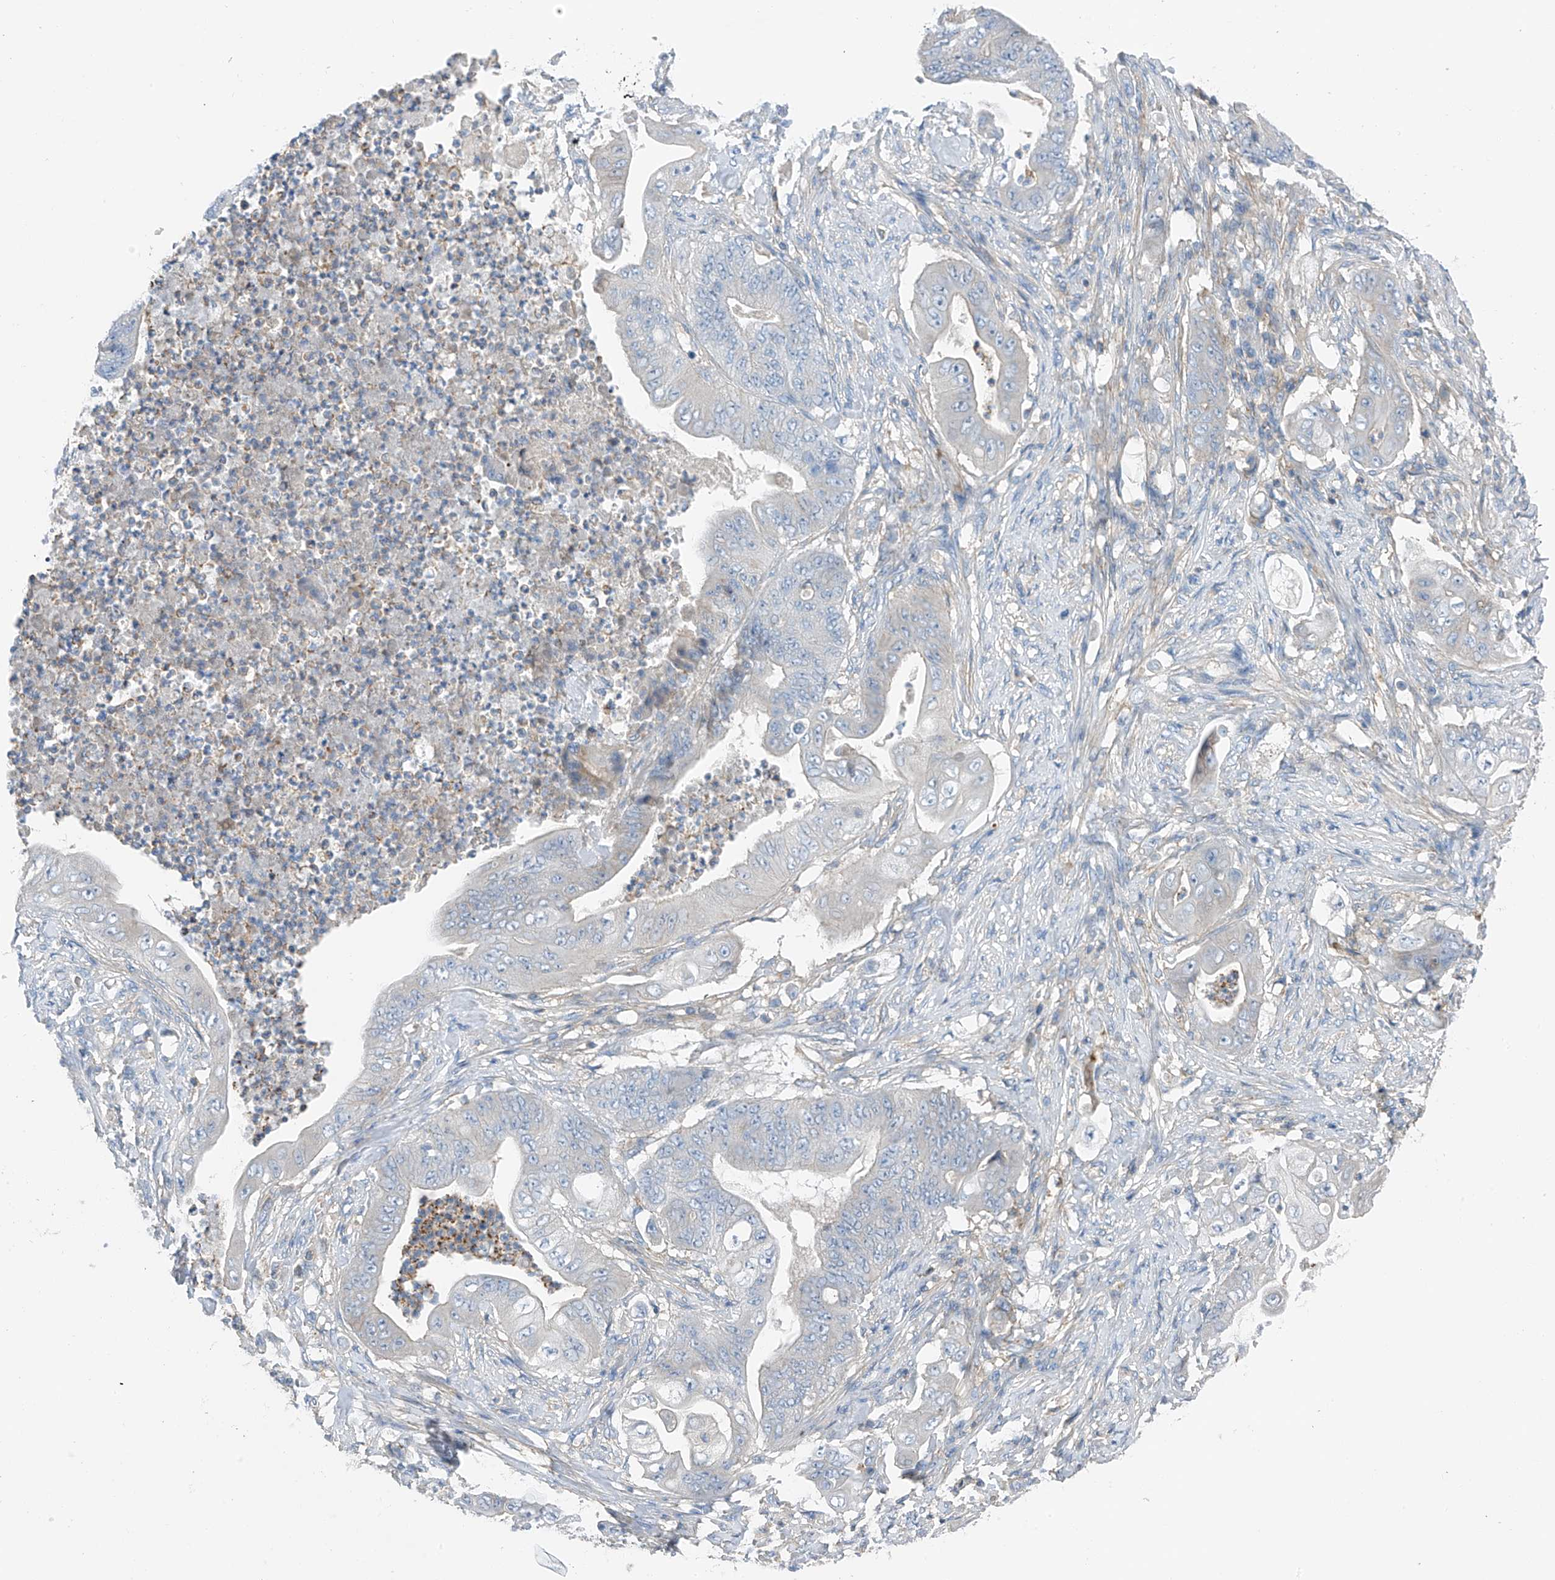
{"staining": {"intensity": "negative", "quantity": "none", "location": "none"}, "tissue": "stomach cancer", "cell_type": "Tumor cells", "image_type": "cancer", "snomed": [{"axis": "morphology", "description": "Adenocarcinoma, NOS"}, {"axis": "topography", "description": "Stomach"}], "caption": "Immunohistochemical staining of stomach cancer reveals no significant expression in tumor cells.", "gene": "NALCN", "patient": {"sex": "female", "age": 73}}